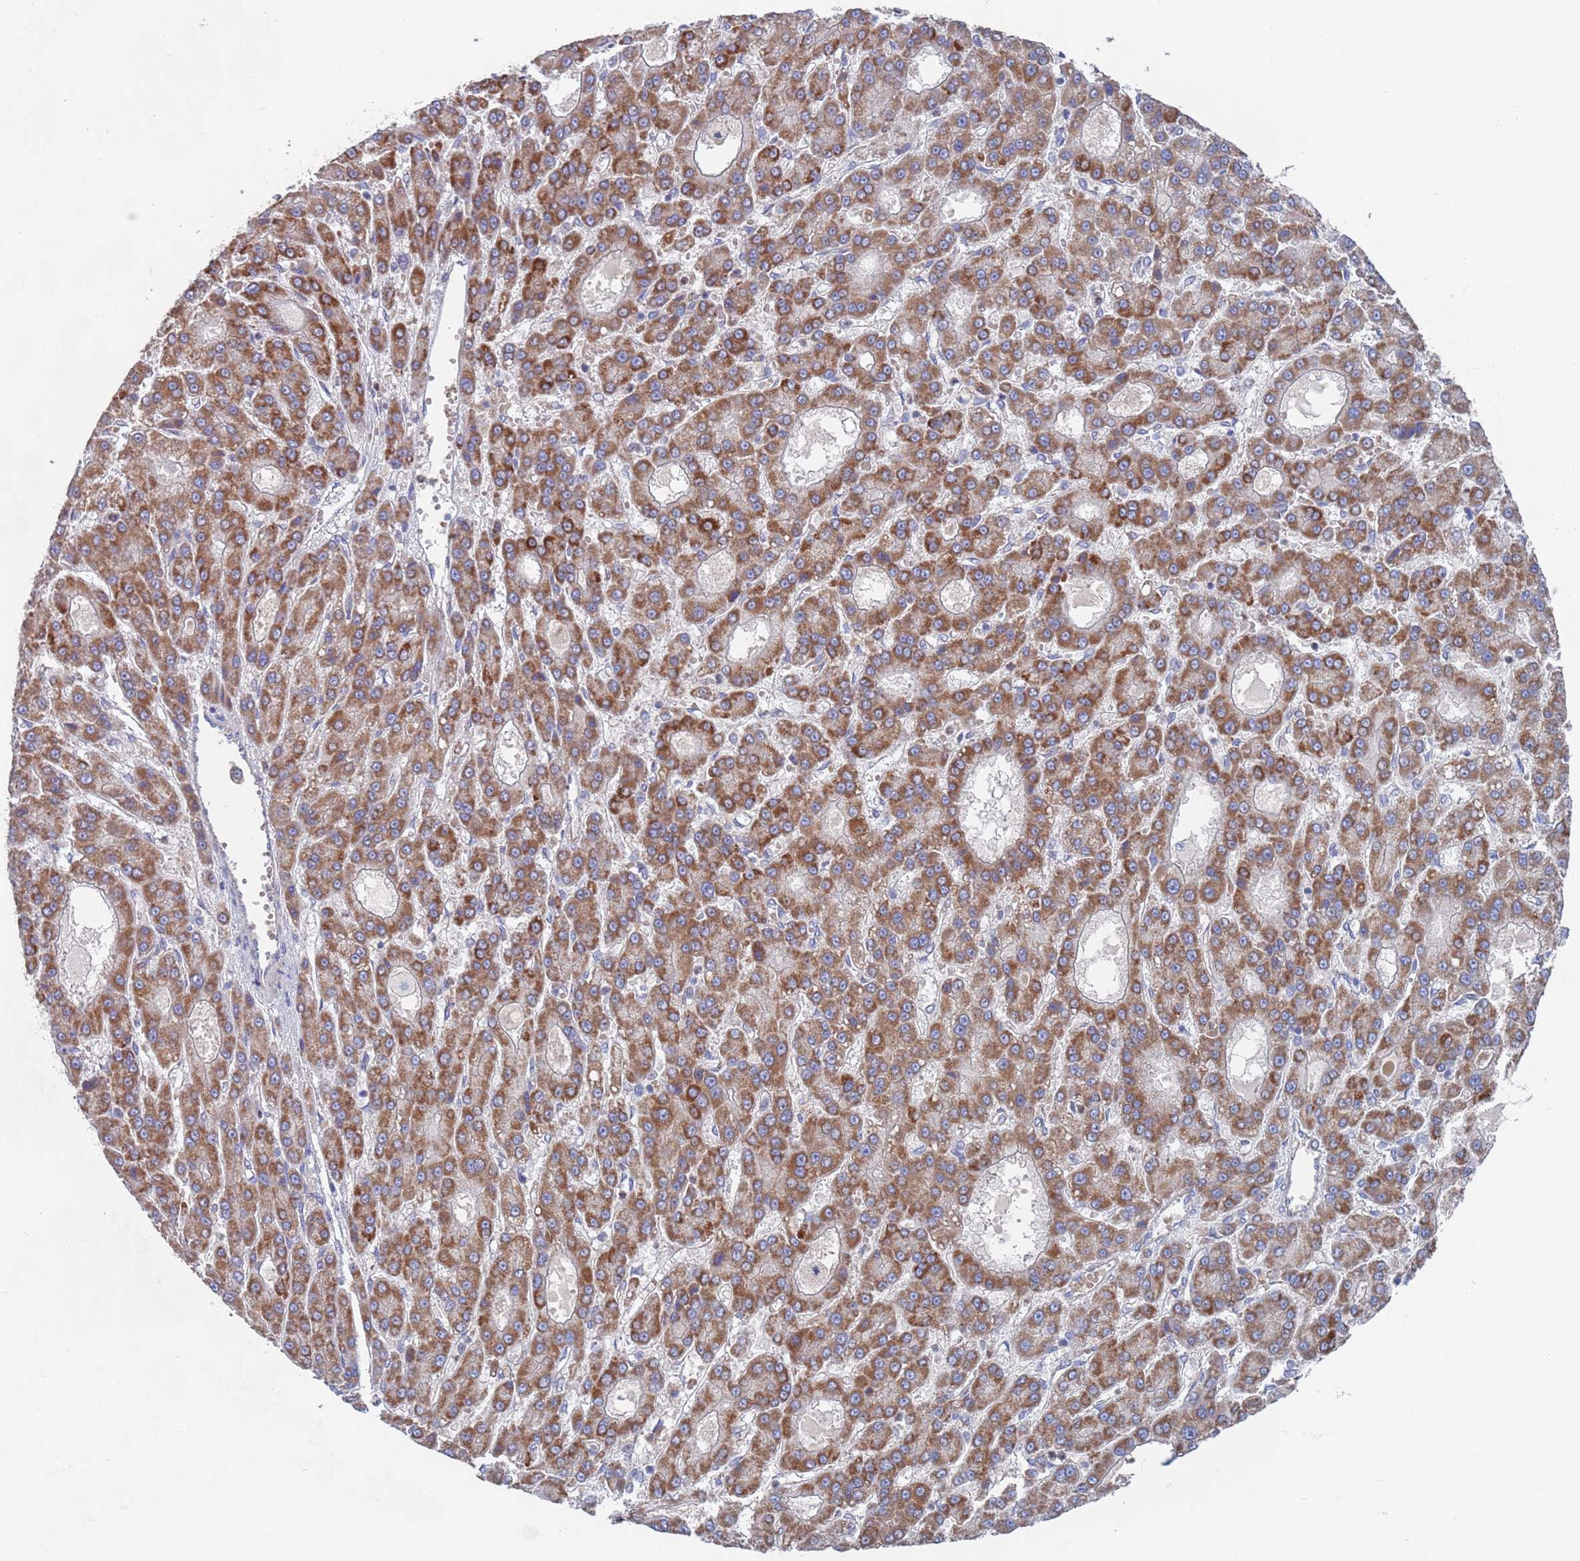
{"staining": {"intensity": "strong", "quantity": ">75%", "location": "cytoplasmic/membranous"}, "tissue": "liver cancer", "cell_type": "Tumor cells", "image_type": "cancer", "snomed": [{"axis": "morphology", "description": "Carcinoma, Hepatocellular, NOS"}, {"axis": "topography", "description": "Liver"}], "caption": "A high-resolution micrograph shows IHC staining of liver hepatocellular carcinoma, which demonstrates strong cytoplasmic/membranous expression in approximately >75% of tumor cells.", "gene": "CHCHD6", "patient": {"sex": "male", "age": 70}}